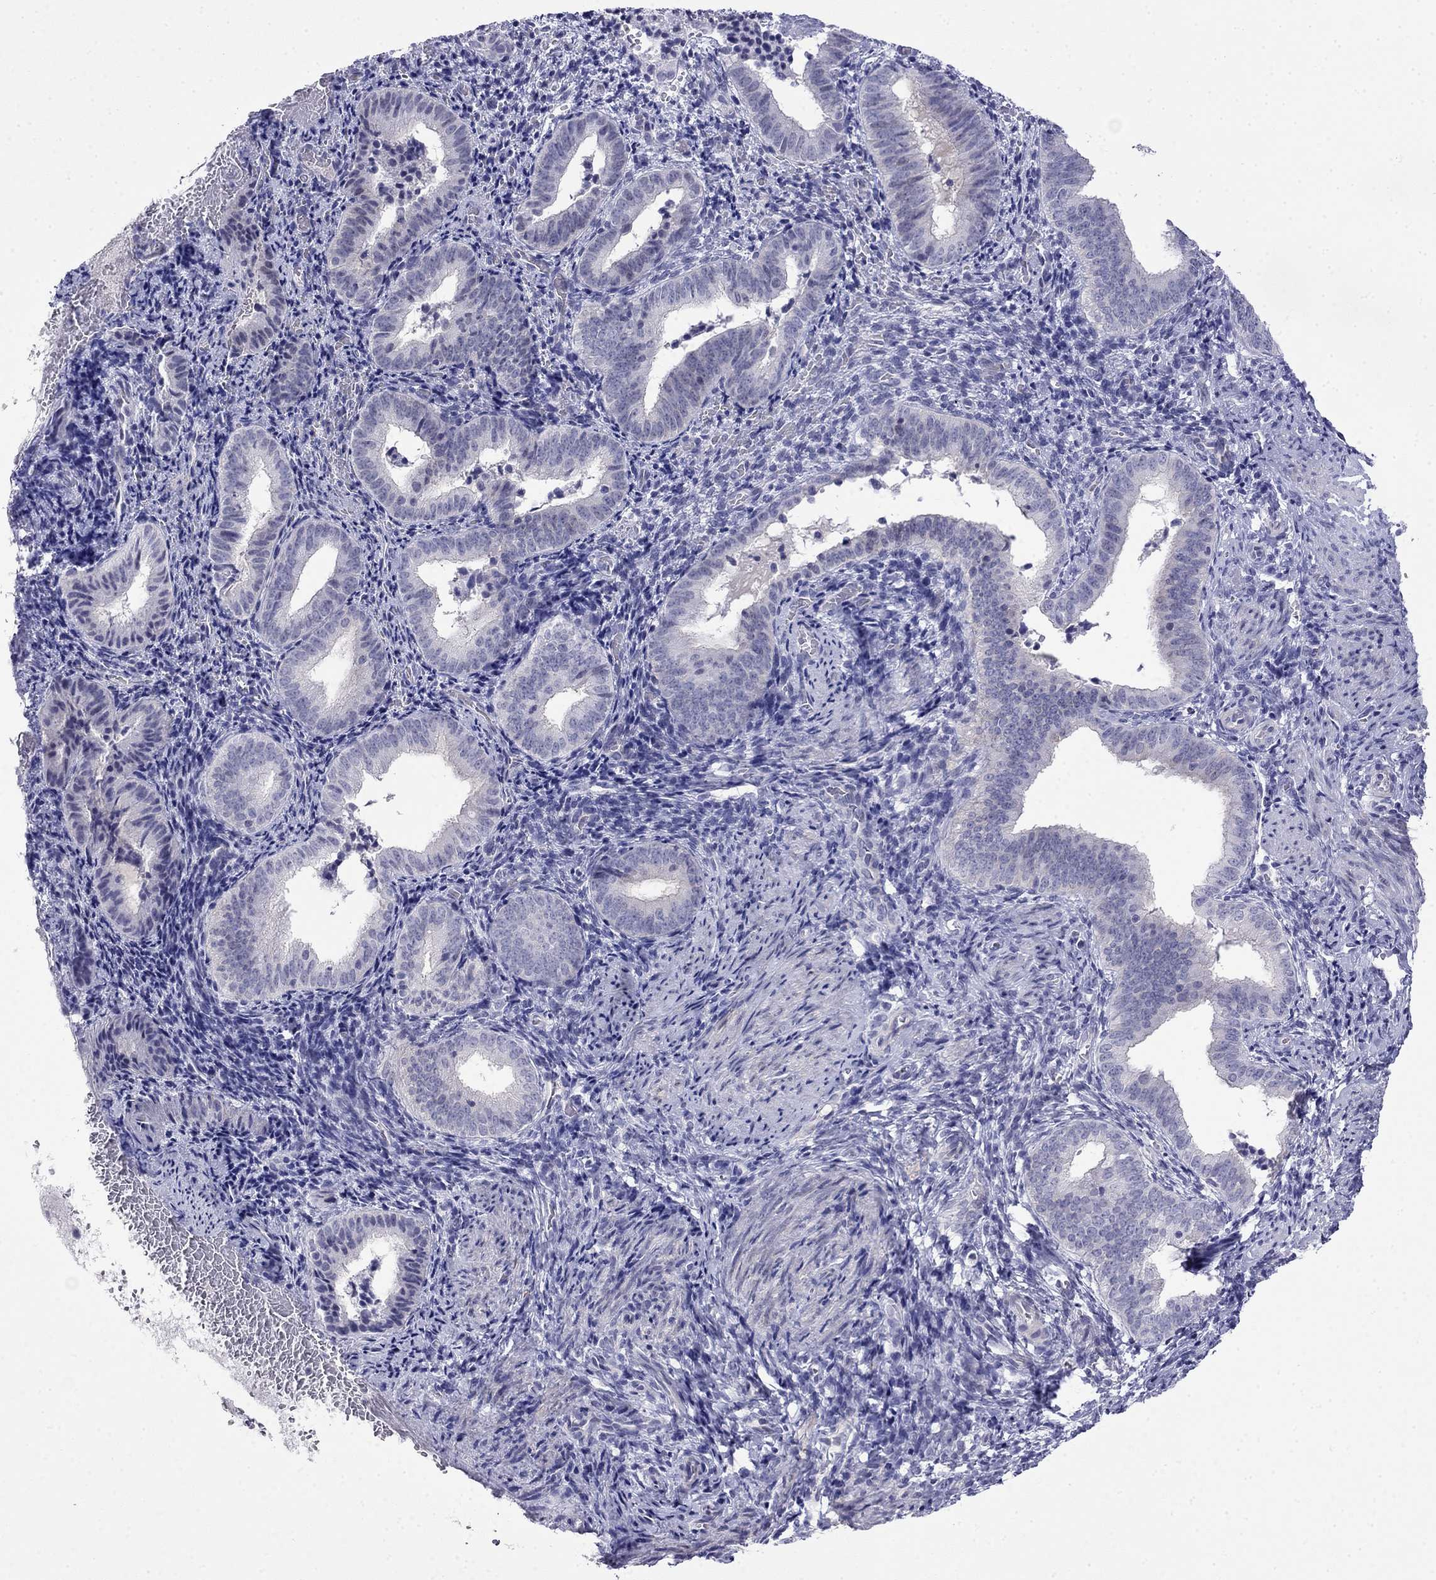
{"staining": {"intensity": "negative", "quantity": "none", "location": "none"}, "tissue": "endometrium", "cell_type": "Cells in endometrial stroma", "image_type": "normal", "snomed": [{"axis": "morphology", "description": "Normal tissue, NOS"}, {"axis": "topography", "description": "Endometrium"}], "caption": "High power microscopy photomicrograph of an immunohistochemistry (IHC) micrograph of benign endometrium, revealing no significant expression in cells in endometrial stroma. (DAB (3,3'-diaminobenzidine) immunohistochemistry with hematoxylin counter stain).", "gene": "PRR18", "patient": {"sex": "female", "age": 42}}